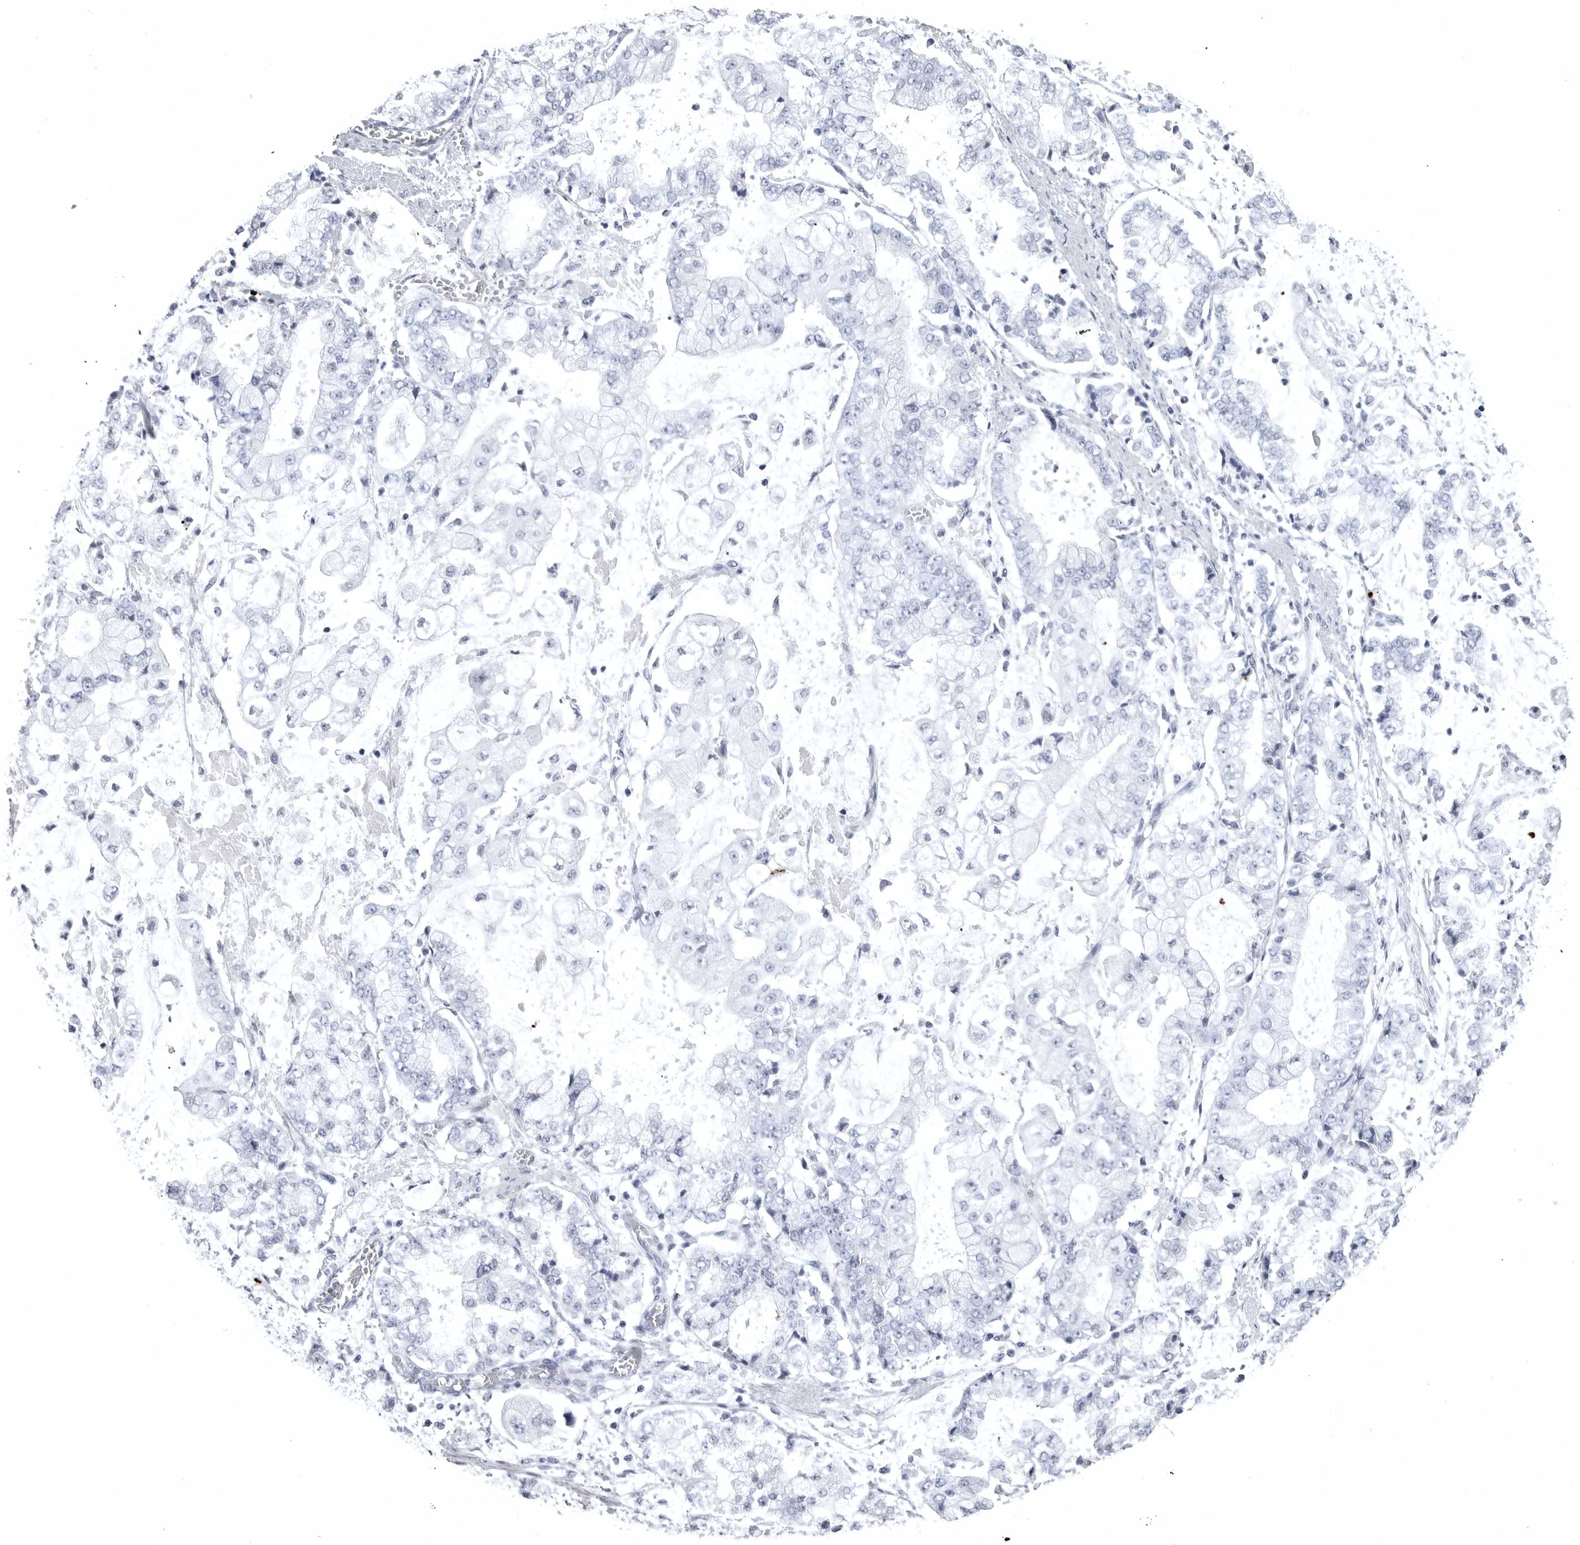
{"staining": {"intensity": "negative", "quantity": "none", "location": "none"}, "tissue": "stomach cancer", "cell_type": "Tumor cells", "image_type": "cancer", "snomed": [{"axis": "morphology", "description": "Adenocarcinoma, NOS"}, {"axis": "topography", "description": "Stomach"}], "caption": "This is a histopathology image of immunohistochemistry staining of stomach cancer (adenocarcinoma), which shows no staining in tumor cells.", "gene": "COL26A1", "patient": {"sex": "male", "age": 76}}